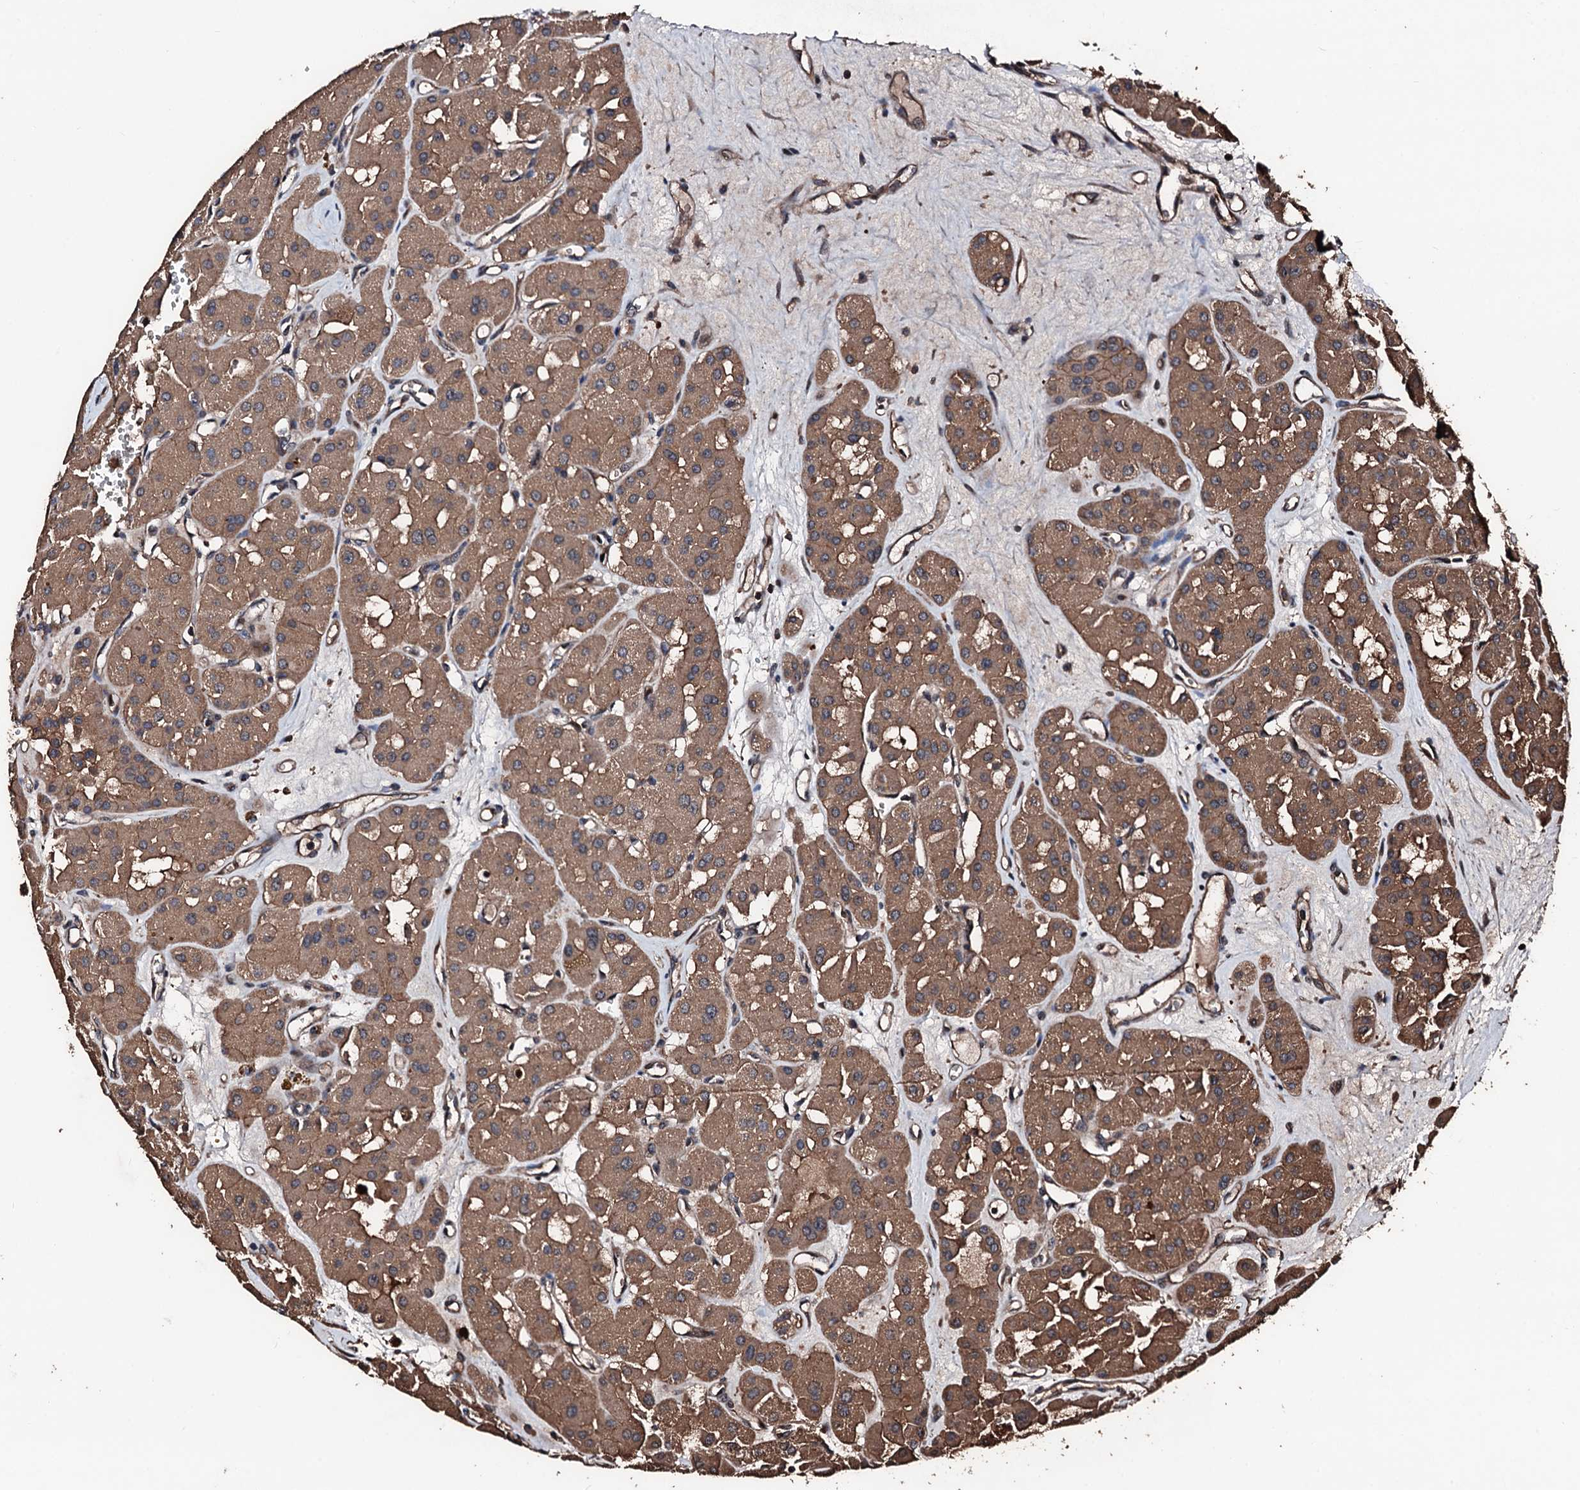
{"staining": {"intensity": "moderate", "quantity": ">75%", "location": "cytoplasmic/membranous"}, "tissue": "renal cancer", "cell_type": "Tumor cells", "image_type": "cancer", "snomed": [{"axis": "morphology", "description": "Carcinoma, NOS"}, {"axis": "topography", "description": "Kidney"}], "caption": "Brown immunohistochemical staining in renal cancer displays moderate cytoplasmic/membranous expression in about >75% of tumor cells. (DAB (3,3'-diaminobenzidine) IHC with brightfield microscopy, high magnification).", "gene": "KIF18A", "patient": {"sex": "female", "age": 75}}